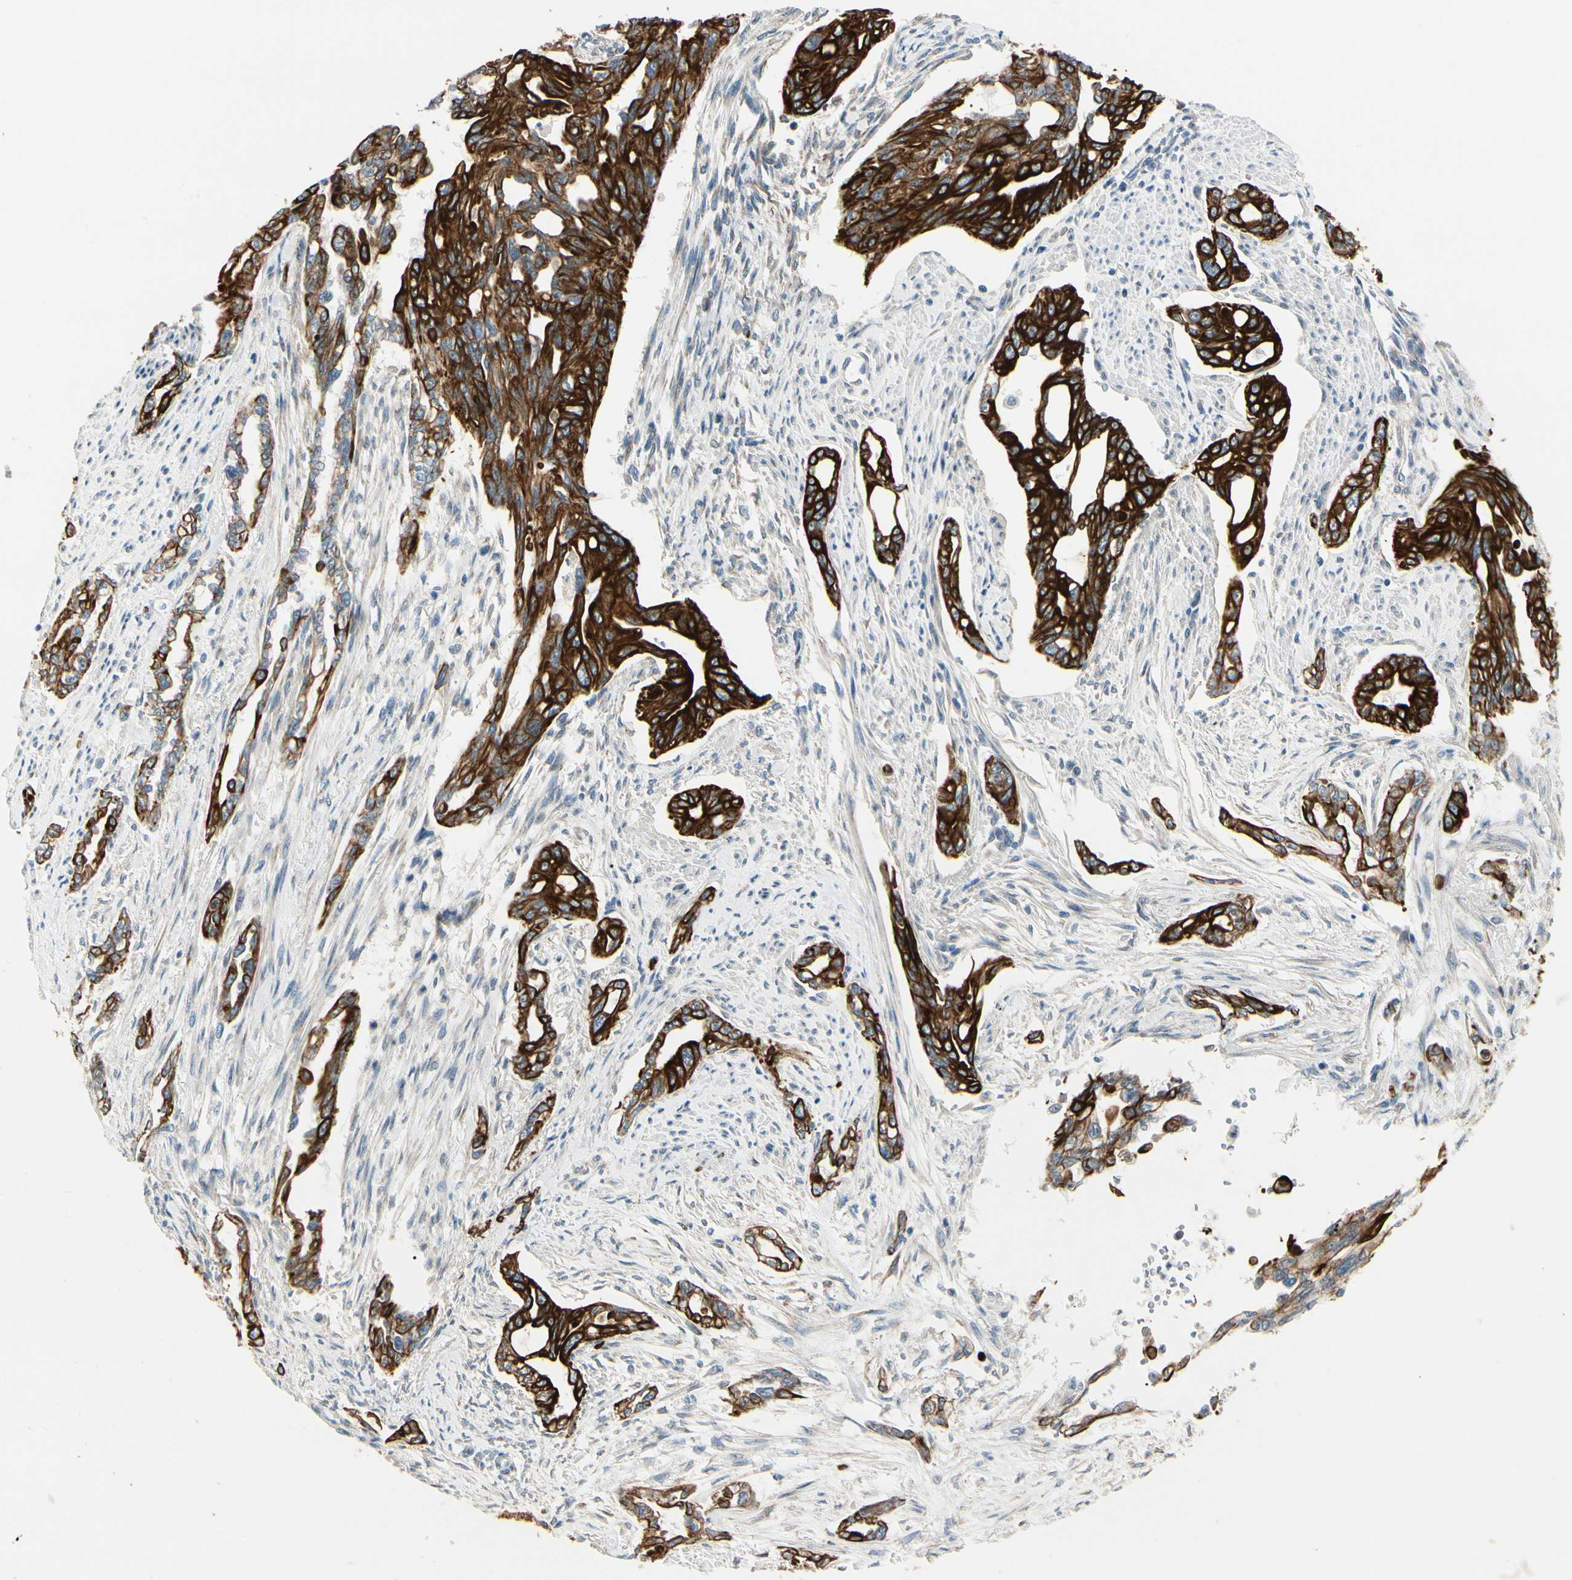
{"staining": {"intensity": "strong", "quantity": ">75%", "location": "cytoplasmic/membranous"}, "tissue": "pancreatic cancer", "cell_type": "Tumor cells", "image_type": "cancer", "snomed": [{"axis": "morphology", "description": "Normal tissue, NOS"}, {"axis": "topography", "description": "Pancreas"}], "caption": "Pancreatic cancer tissue demonstrates strong cytoplasmic/membranous expression in about >75% of tumor cells", "gene": "DUSP12", "patient": {"sex": "male", "age": 42}}